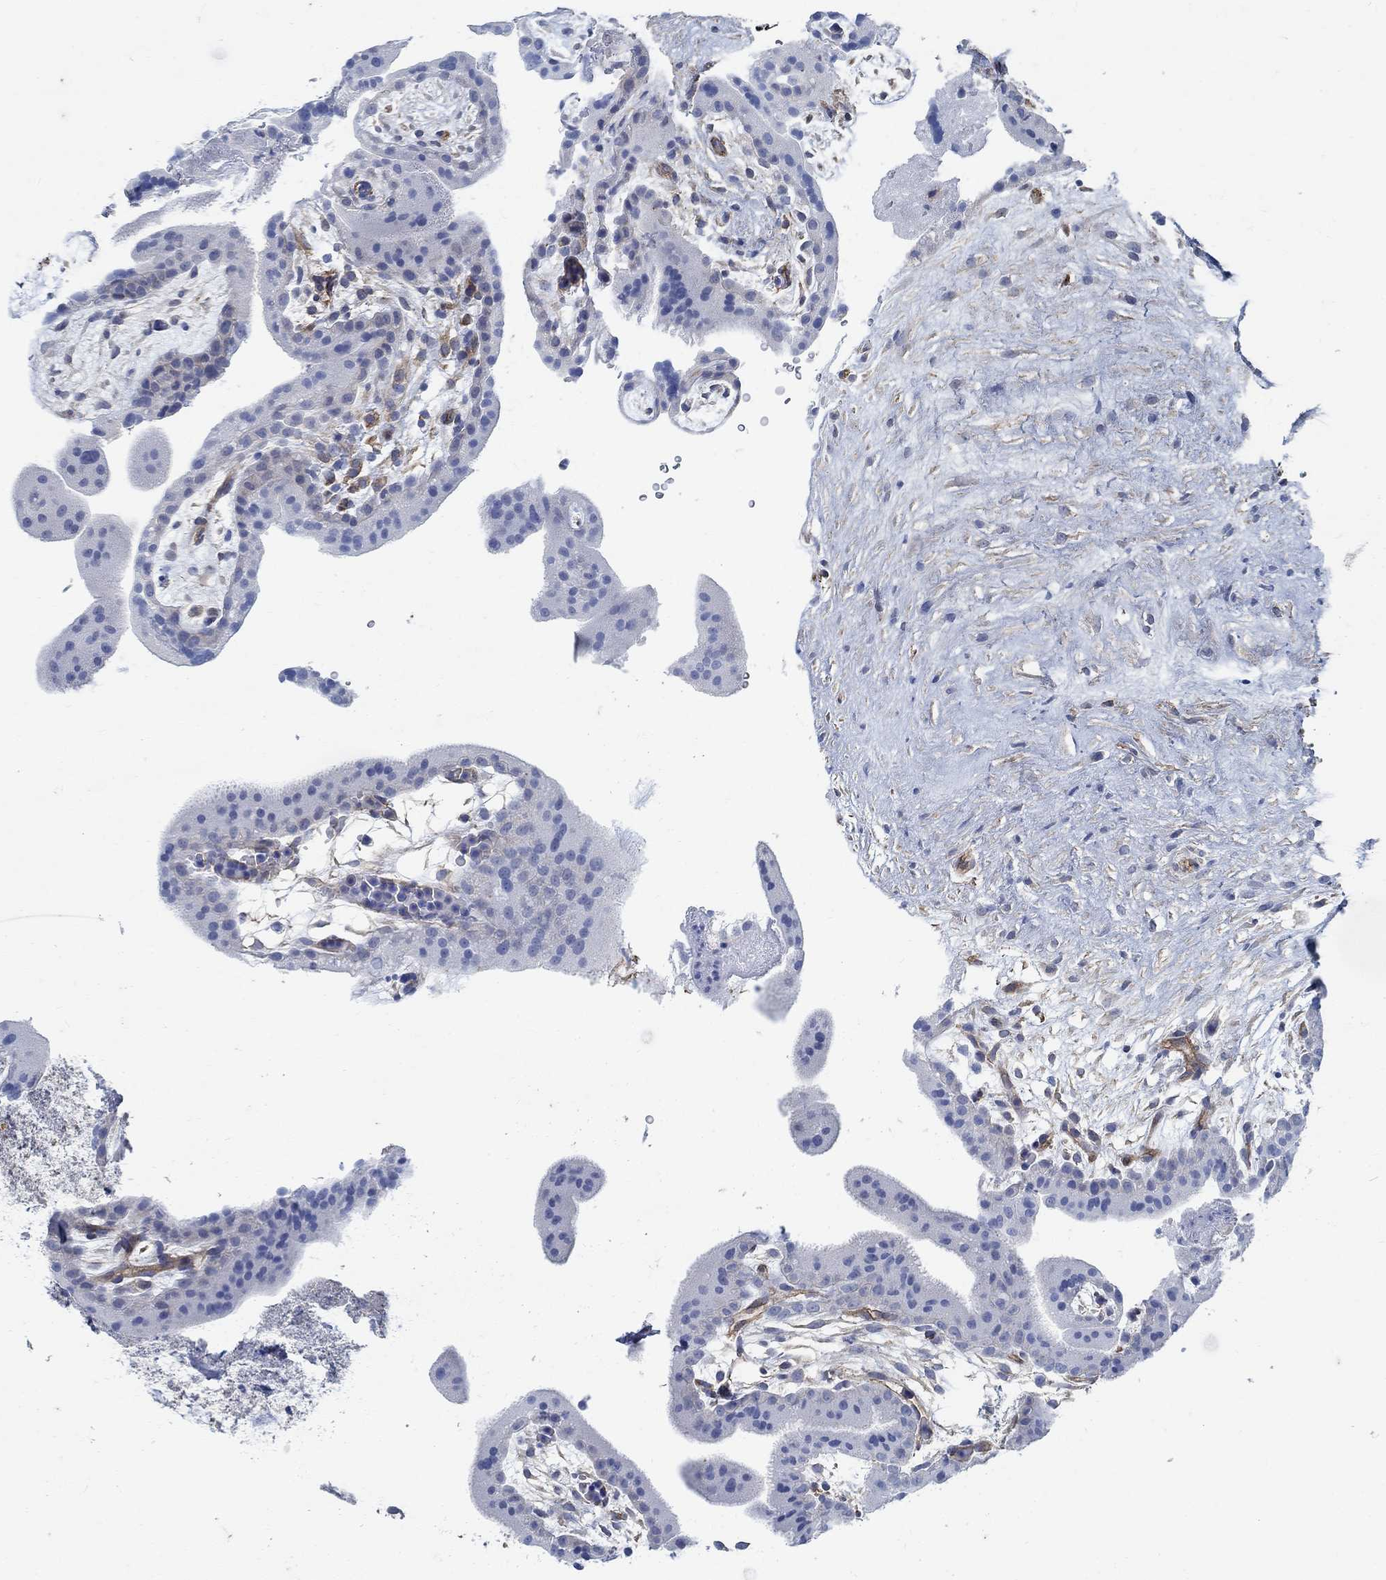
{"staining": {"intensity": "moderate", "quantity": "<25%", "location": "cytoplasmic/membranous"}, "tissue": "placenta", "cell_type": "Decidual cells", "image_type": "normal", "snomed": [{"axis": "morphology", "description": "Normal tissue, NOS"}, {"axis": "topography", "description": "Placenta"}], "caption": "A brown stain shows moderate cytoplasmic/membranous expression of a protein in decidual cells of unremarkable placenta. (Stains: DAB in brown, nuclei in blue, Microscopy: brightfield microscopy at high magnification).", "gene": "TMEM198", "patient": {"sex": "female", "age": 19}}